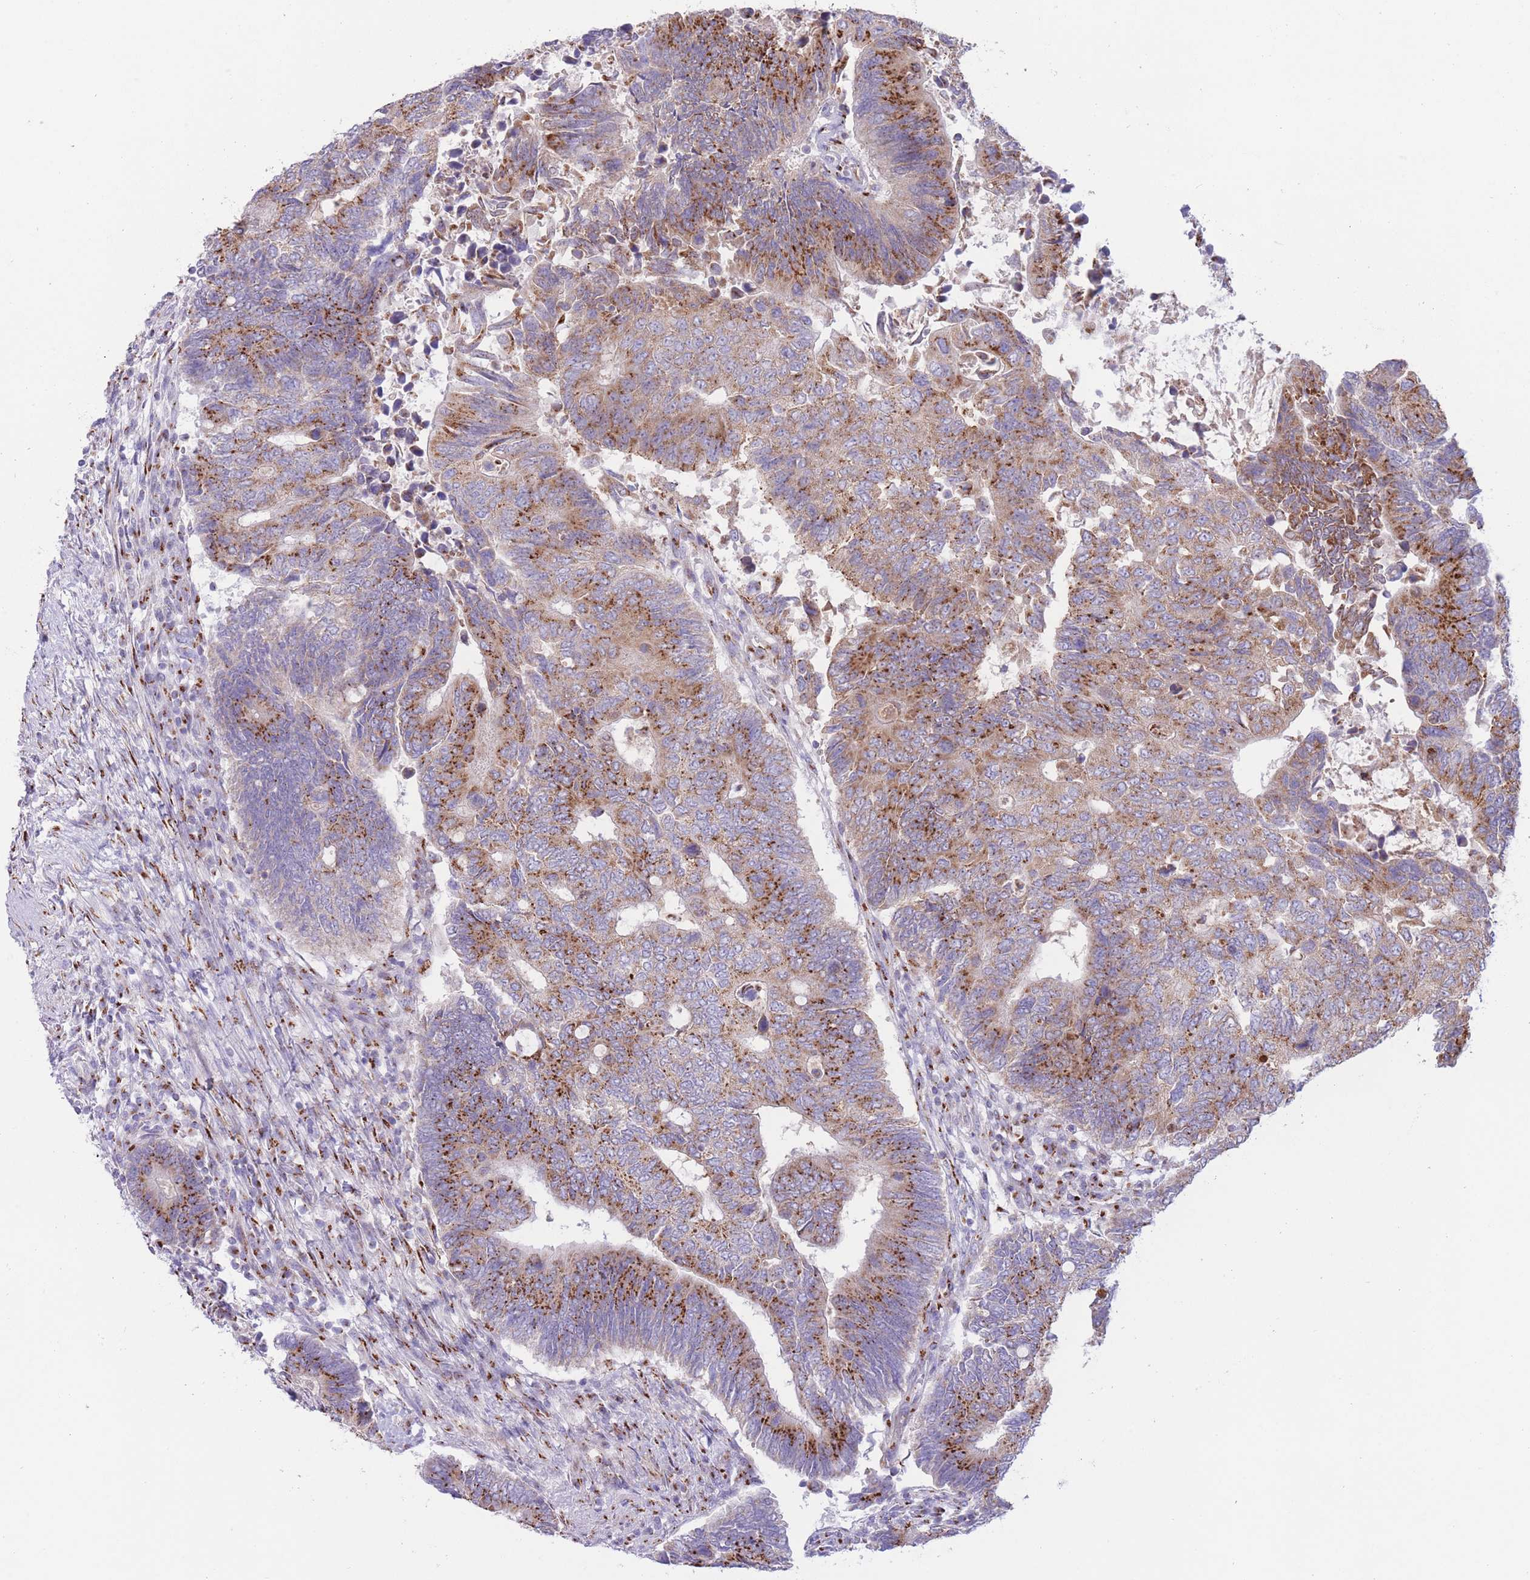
{"staining": {"intensity": "strong", "quantity": "25%-75%", "location": "cytoplasmic/membranous"}, "tissue": "colorectal cancer", "cell_type": "Tumor cells", "image_type": "cancer", "snomed": [{"axis": "morphology", "description": "Adenocarcinoma, NOS"}, {"axis": "topography", "description": "Colon"}], "caption": "Brown immunohistochemical staining in colorectal cancer (adenocarcinoma) demonstrates strong cytoplasmic/membranous expression in approximately 25%-75% of tumor cells. The staining is performed using DAB (3,3'-diaminobenzidine) brown chromogen to label protein expression. The nuclei are counter-stained blue using hematoxylin.", "gene": "MPND", "patient": {"sex": "male", "age": 87}}